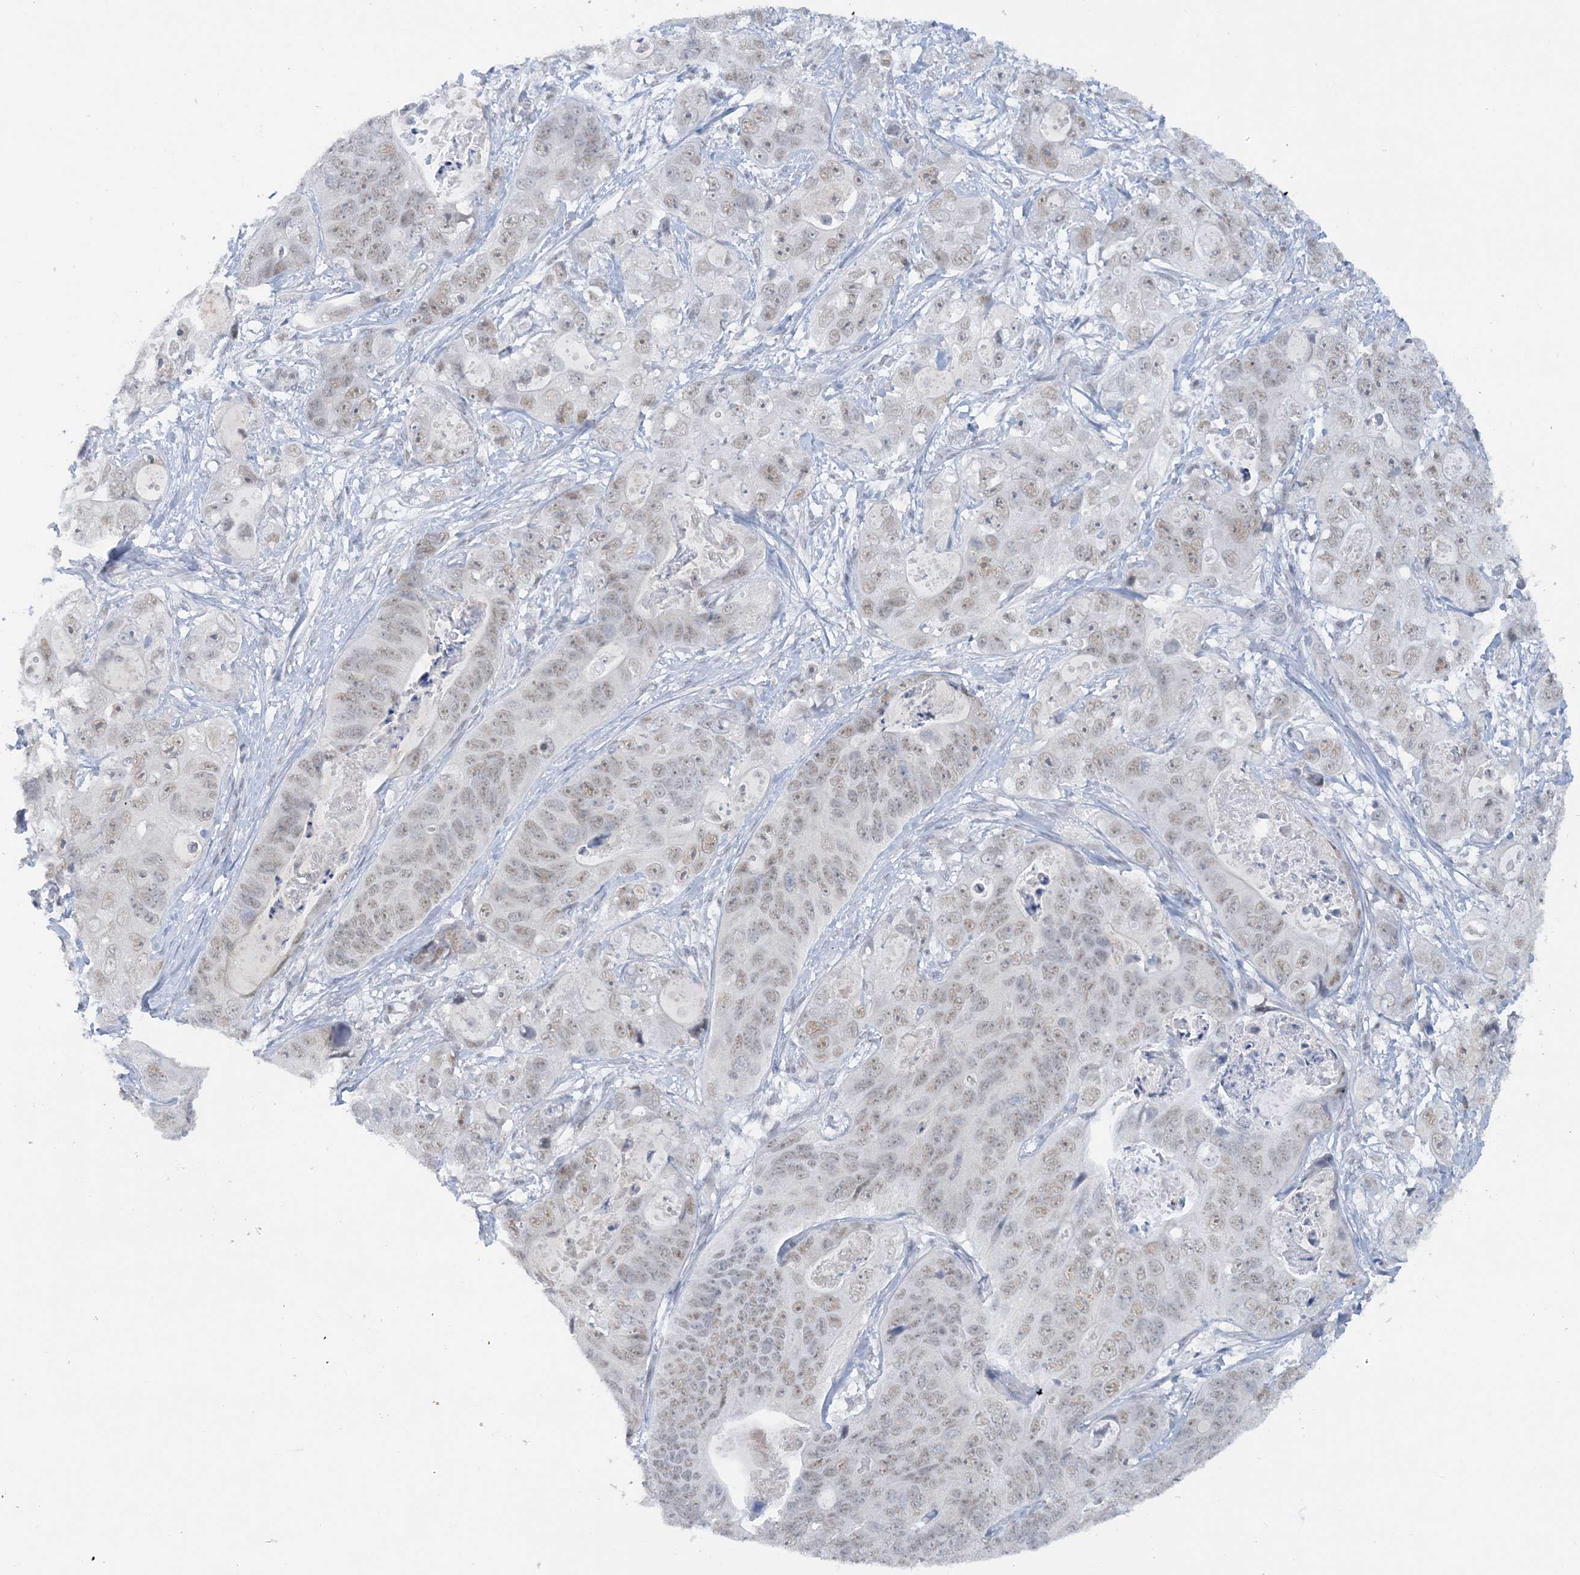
{"staining": {"intensity": "weak", "quantity": "25%-75%", "location": "nuclear"}, "tissue": "stomach cancer", "cell_type": "Tumor cells", "image_type": "cancer", "snomed": [{"axis": "morphology", "description": "Adenocarcinoma, NOS"}, {"axis": "topography", "description": "Stomach"}], "caption": "This is a micrograph of immunohistochemistry (IHC) staining of adenocarcinoma (stomach), which shows weak positivity in the nuclear of tumor cells.", "gene": "KMT2D", "patient": {"sex": "female", "age": 89}}